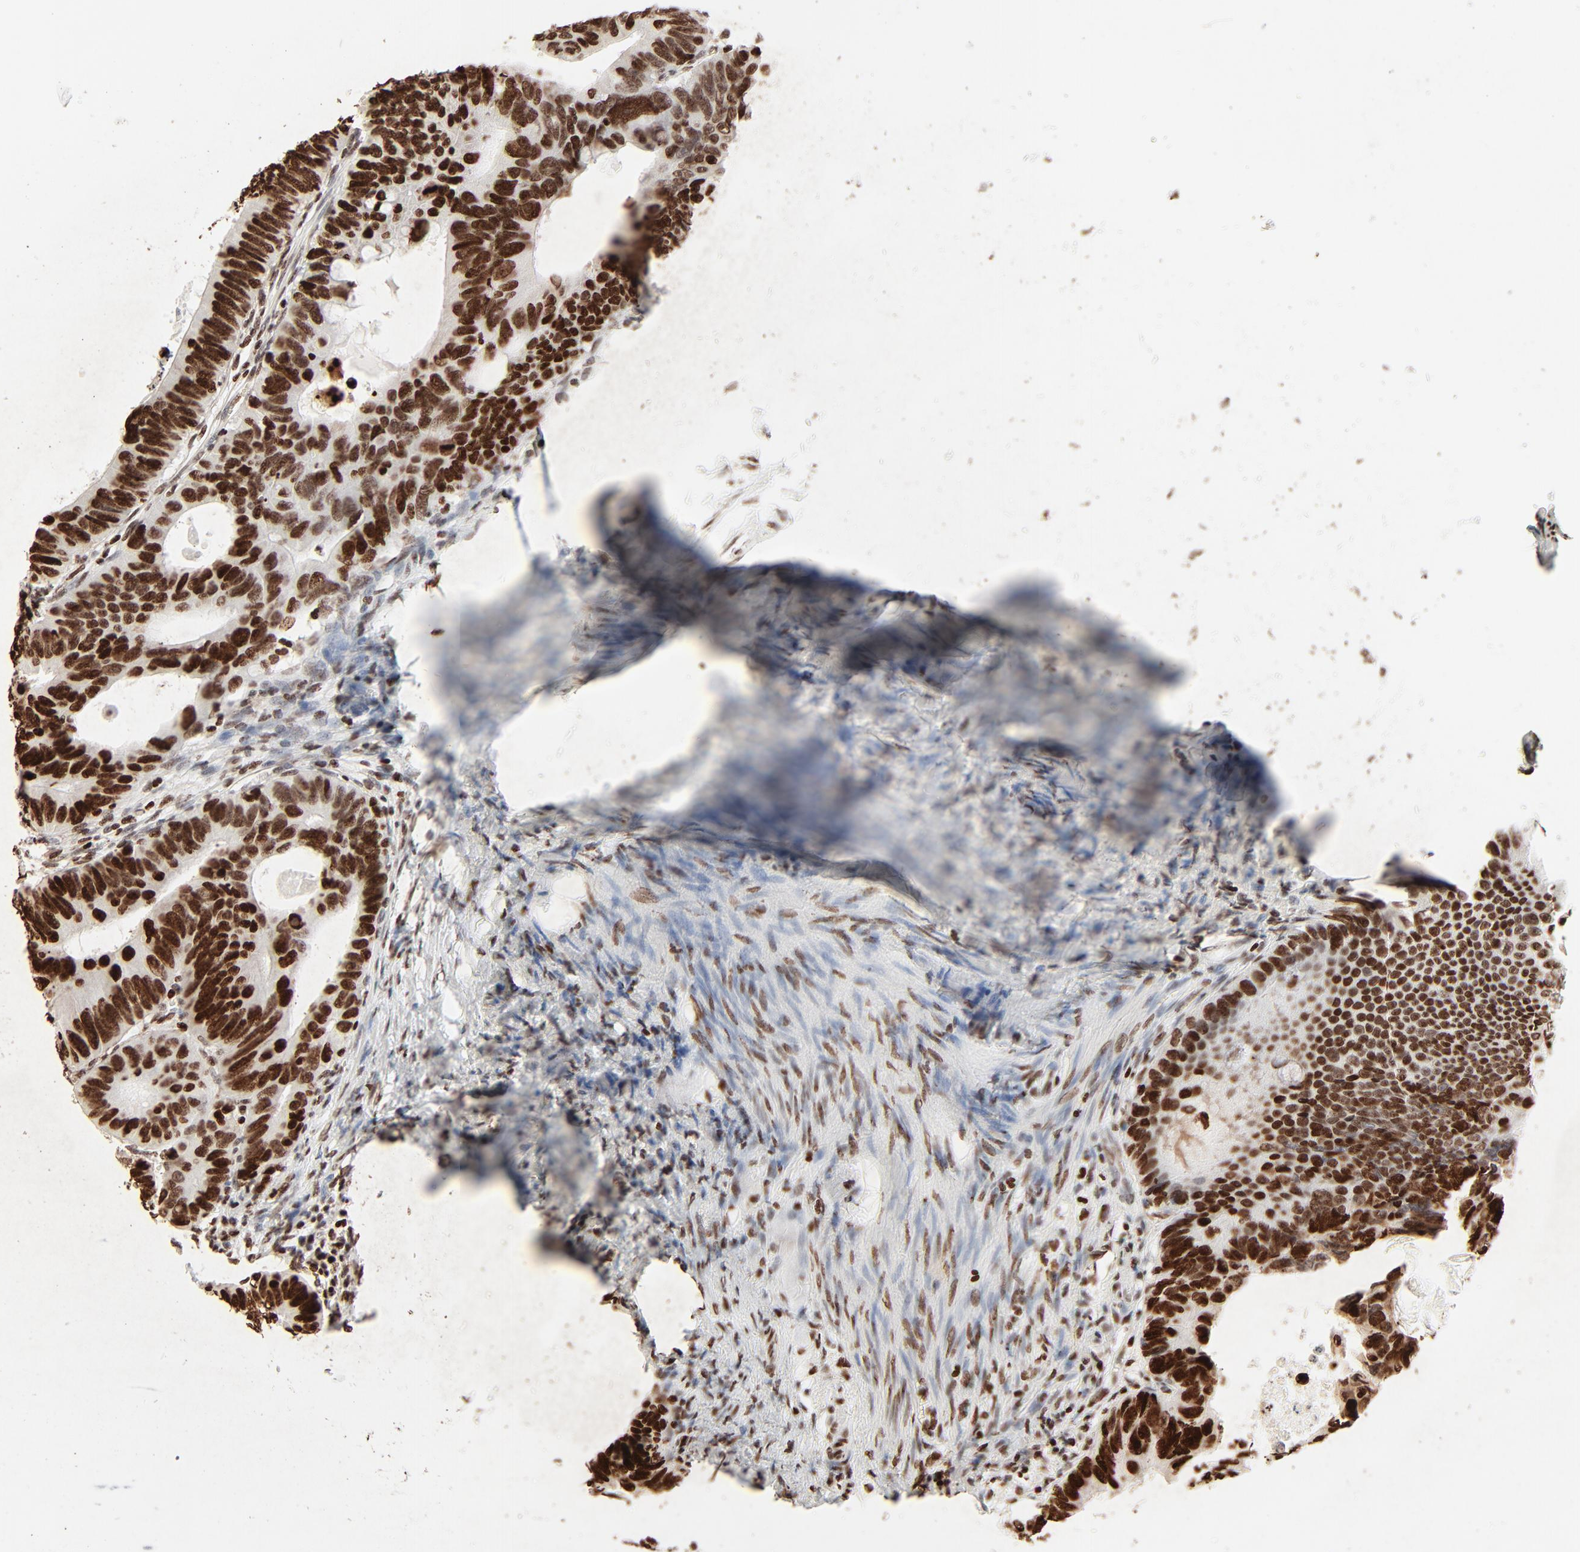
{"staining": {"intensity": "strong", "quantity": ">75%", "location": "nuclear"}, "tissue": "colorectal cancer", "cell_type": "Tumor cells", "image_type": "cancer", "snomed": [{"axis": "morphology", "description": "Adenocarcinoma, NOS"}, {"axis": "topography", "description": "Colon"}], "caption": "Colorectal cancer stained with a protein marker demonstrates strong staining in tumor cells.", "gene": "HMGB2", "patient": {"sex": "female", "age": 55}}